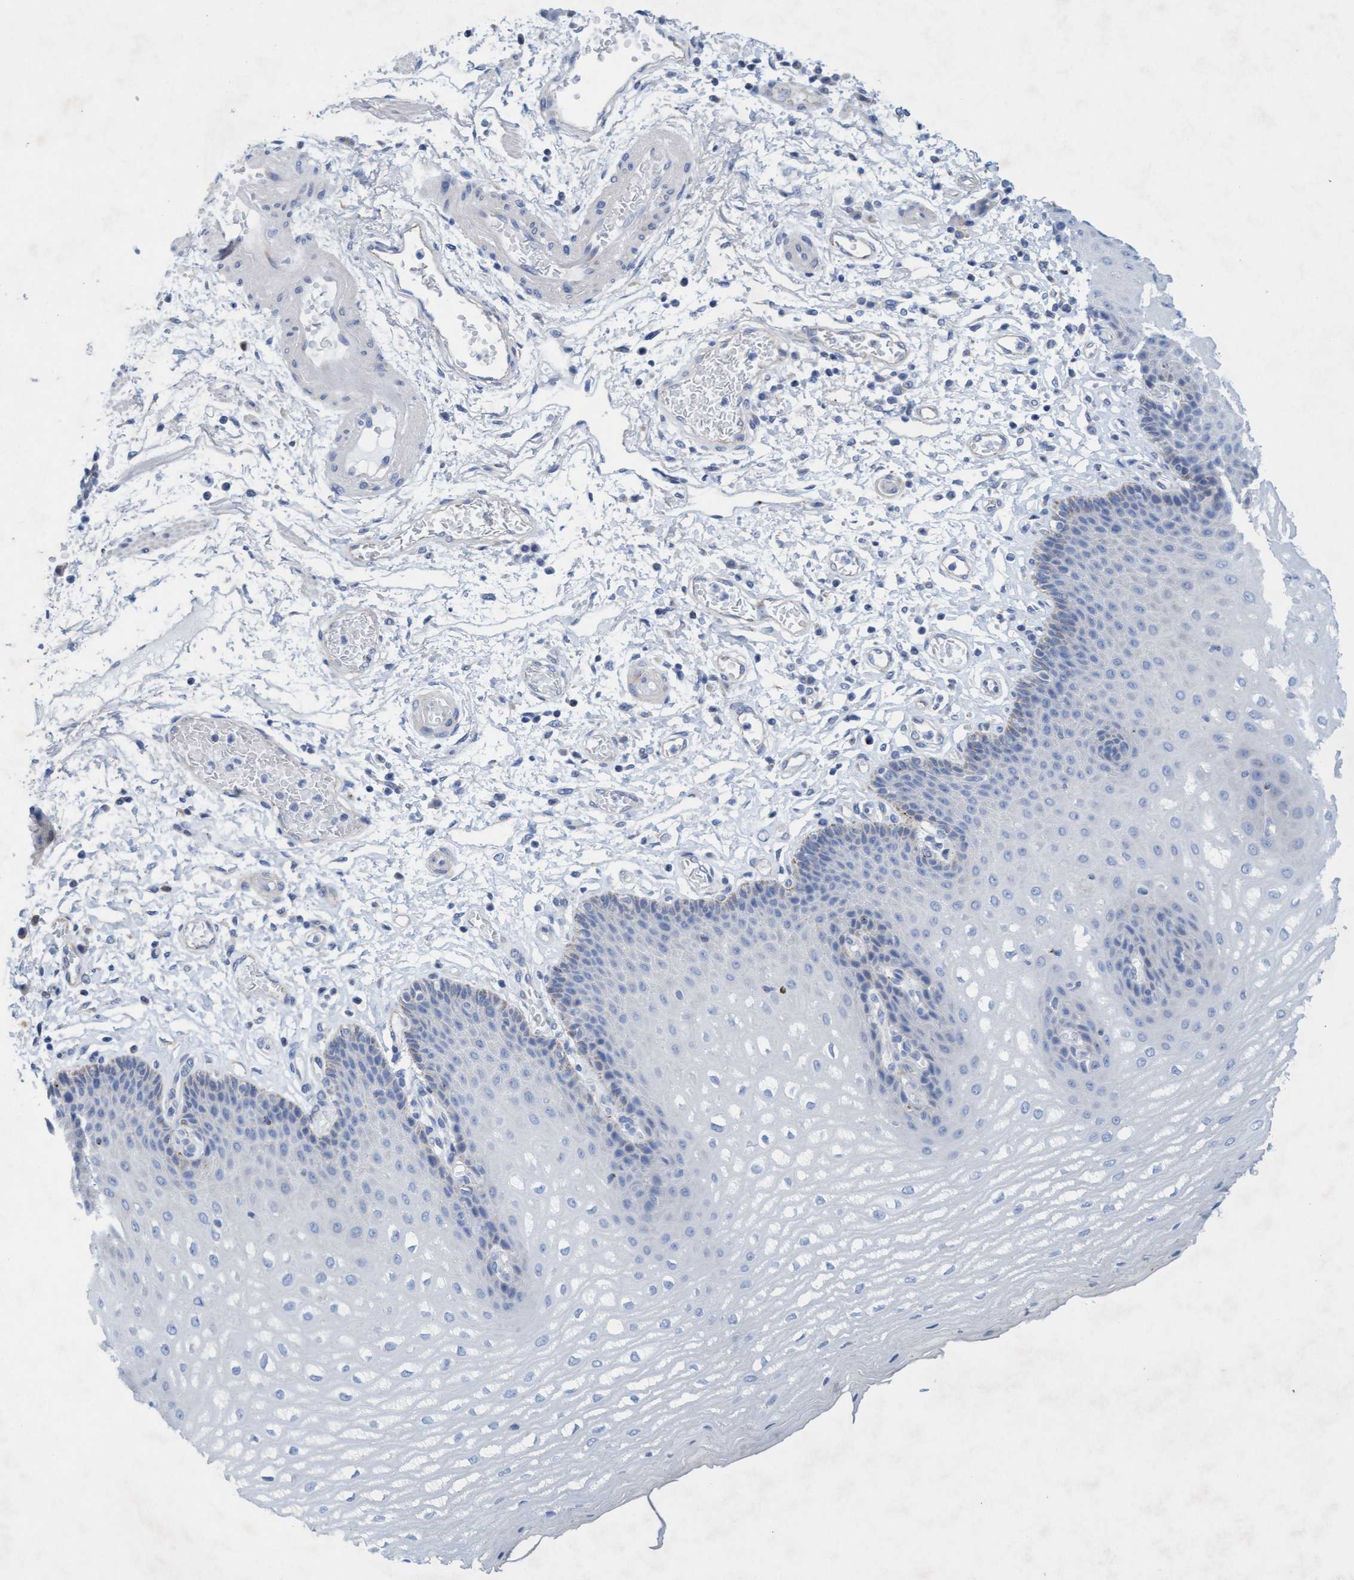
{"staining": {"intensity": "moderate", "quantity": "<25%", "location": "cytoplasmic/membranous"}, "tissue": "esophagus", "cell_type": "Squamous epithelial cells", "image_type": "normal", "snomed": [{"axis": "morphology", "description": "Normal tissue, NOS"}, {"axis": "topography", "description": "Esophagus"}], "caption": "Protein staining demonstrates moderate cytoplasmic/membranous positivity in approximately <25% of squamous epithelial cells in benign esophagus.", "gene": "SGSH", "patient": {"sex": "male", "age": 54}}